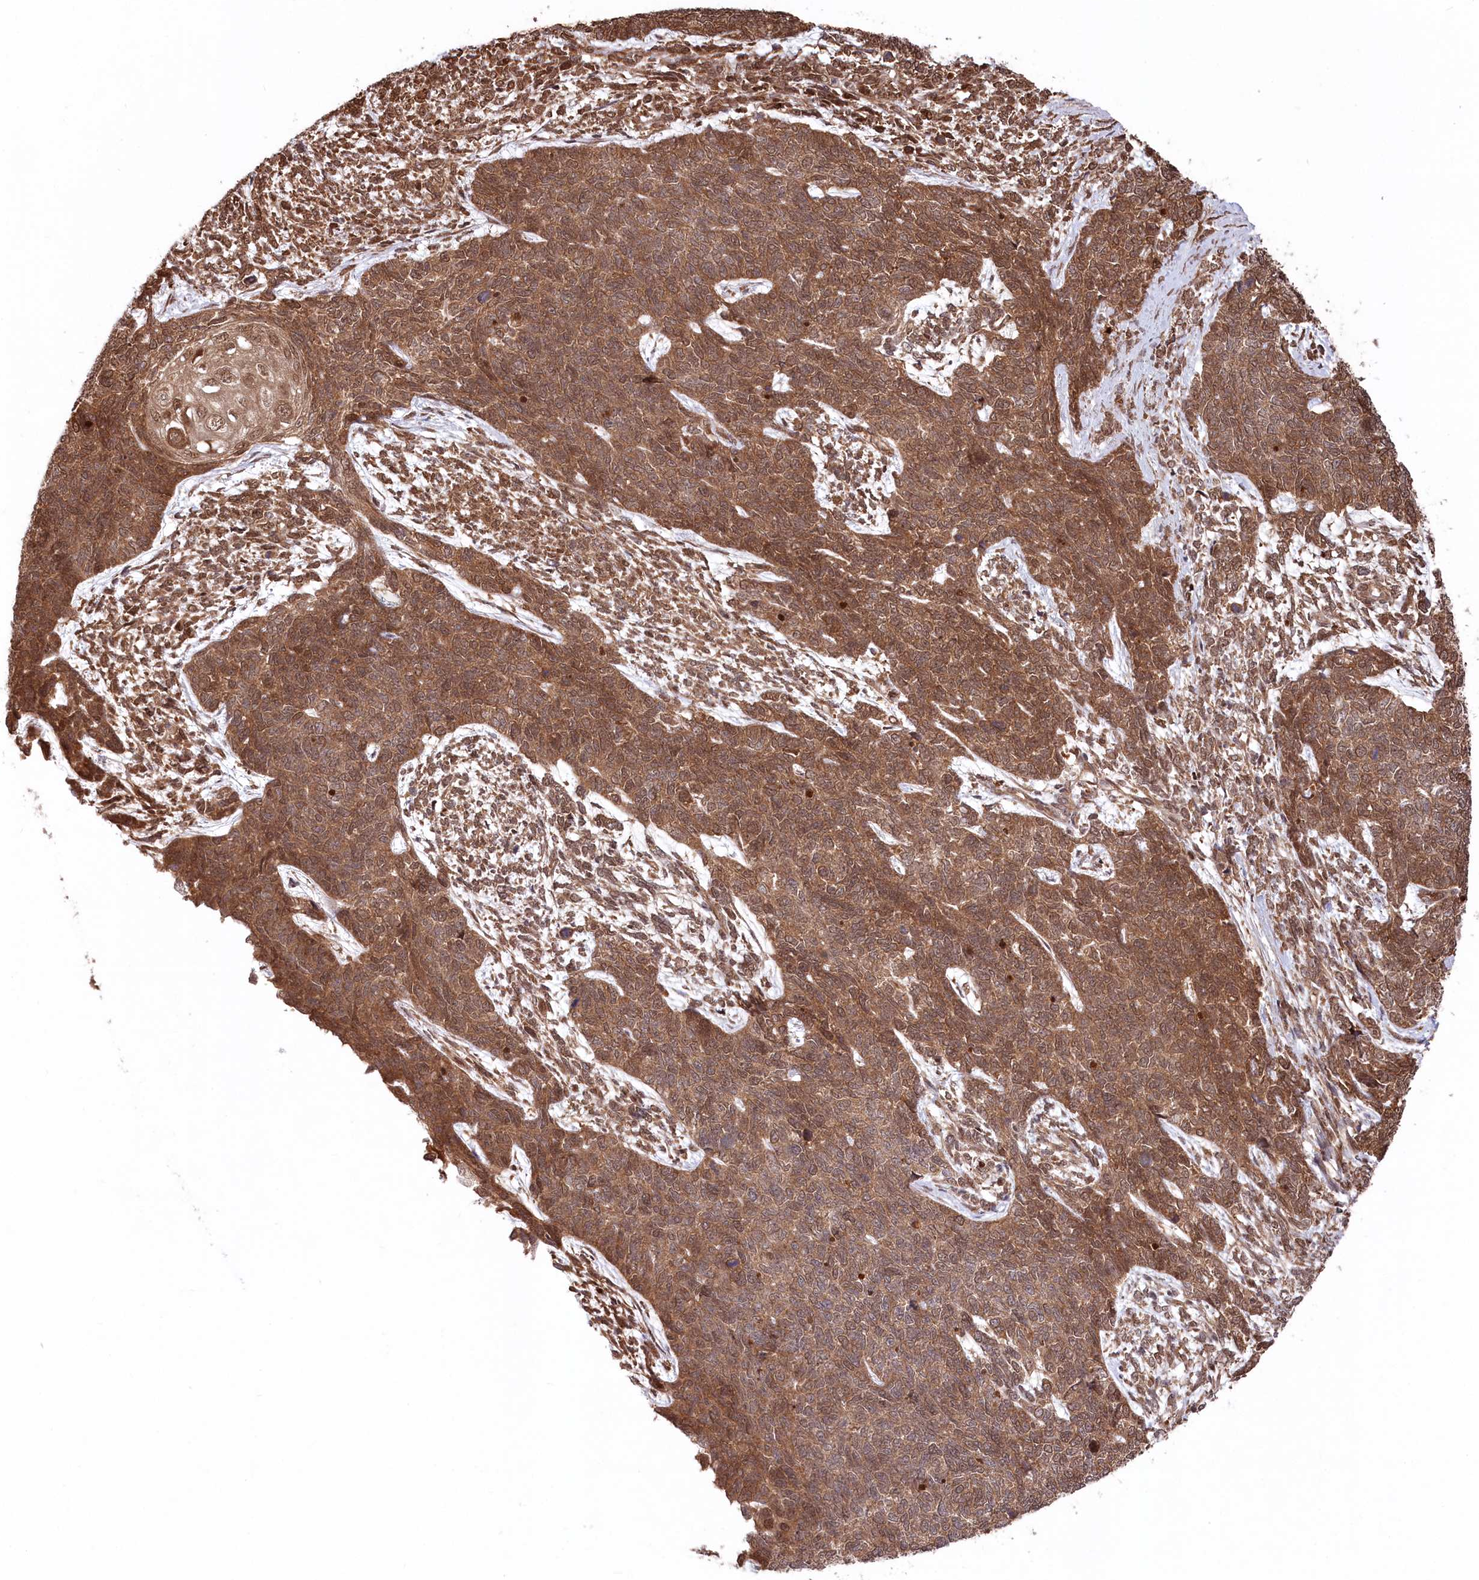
{"staining": {"intensity": "strong", "quantity": ">75%", "location": "cytoplasmic/membranous,nuclear"}, "tissue": "cervical cancer", "cell_type": "Tumor cells", "image_type": "cancer", "snomed": [{"axis": "morphology", "description": "Squamous cell carcinoma, NOS"}, {"axis": "topography", "description": "Cervix"}], "caption": "IHC histopathology image of neoplastic tissue: human squamous cell carcinoma (cervical) stained using immunohistochemistry displays high levels of strong protein expression localized specifically in the cytoplasmic/membranous and nuclear of tumor cells, appearing as a cytoplasmic/membranous and nuclear brown color.", "gene": "PSMA1", "patient": {"sex": "female", "age": 63}}